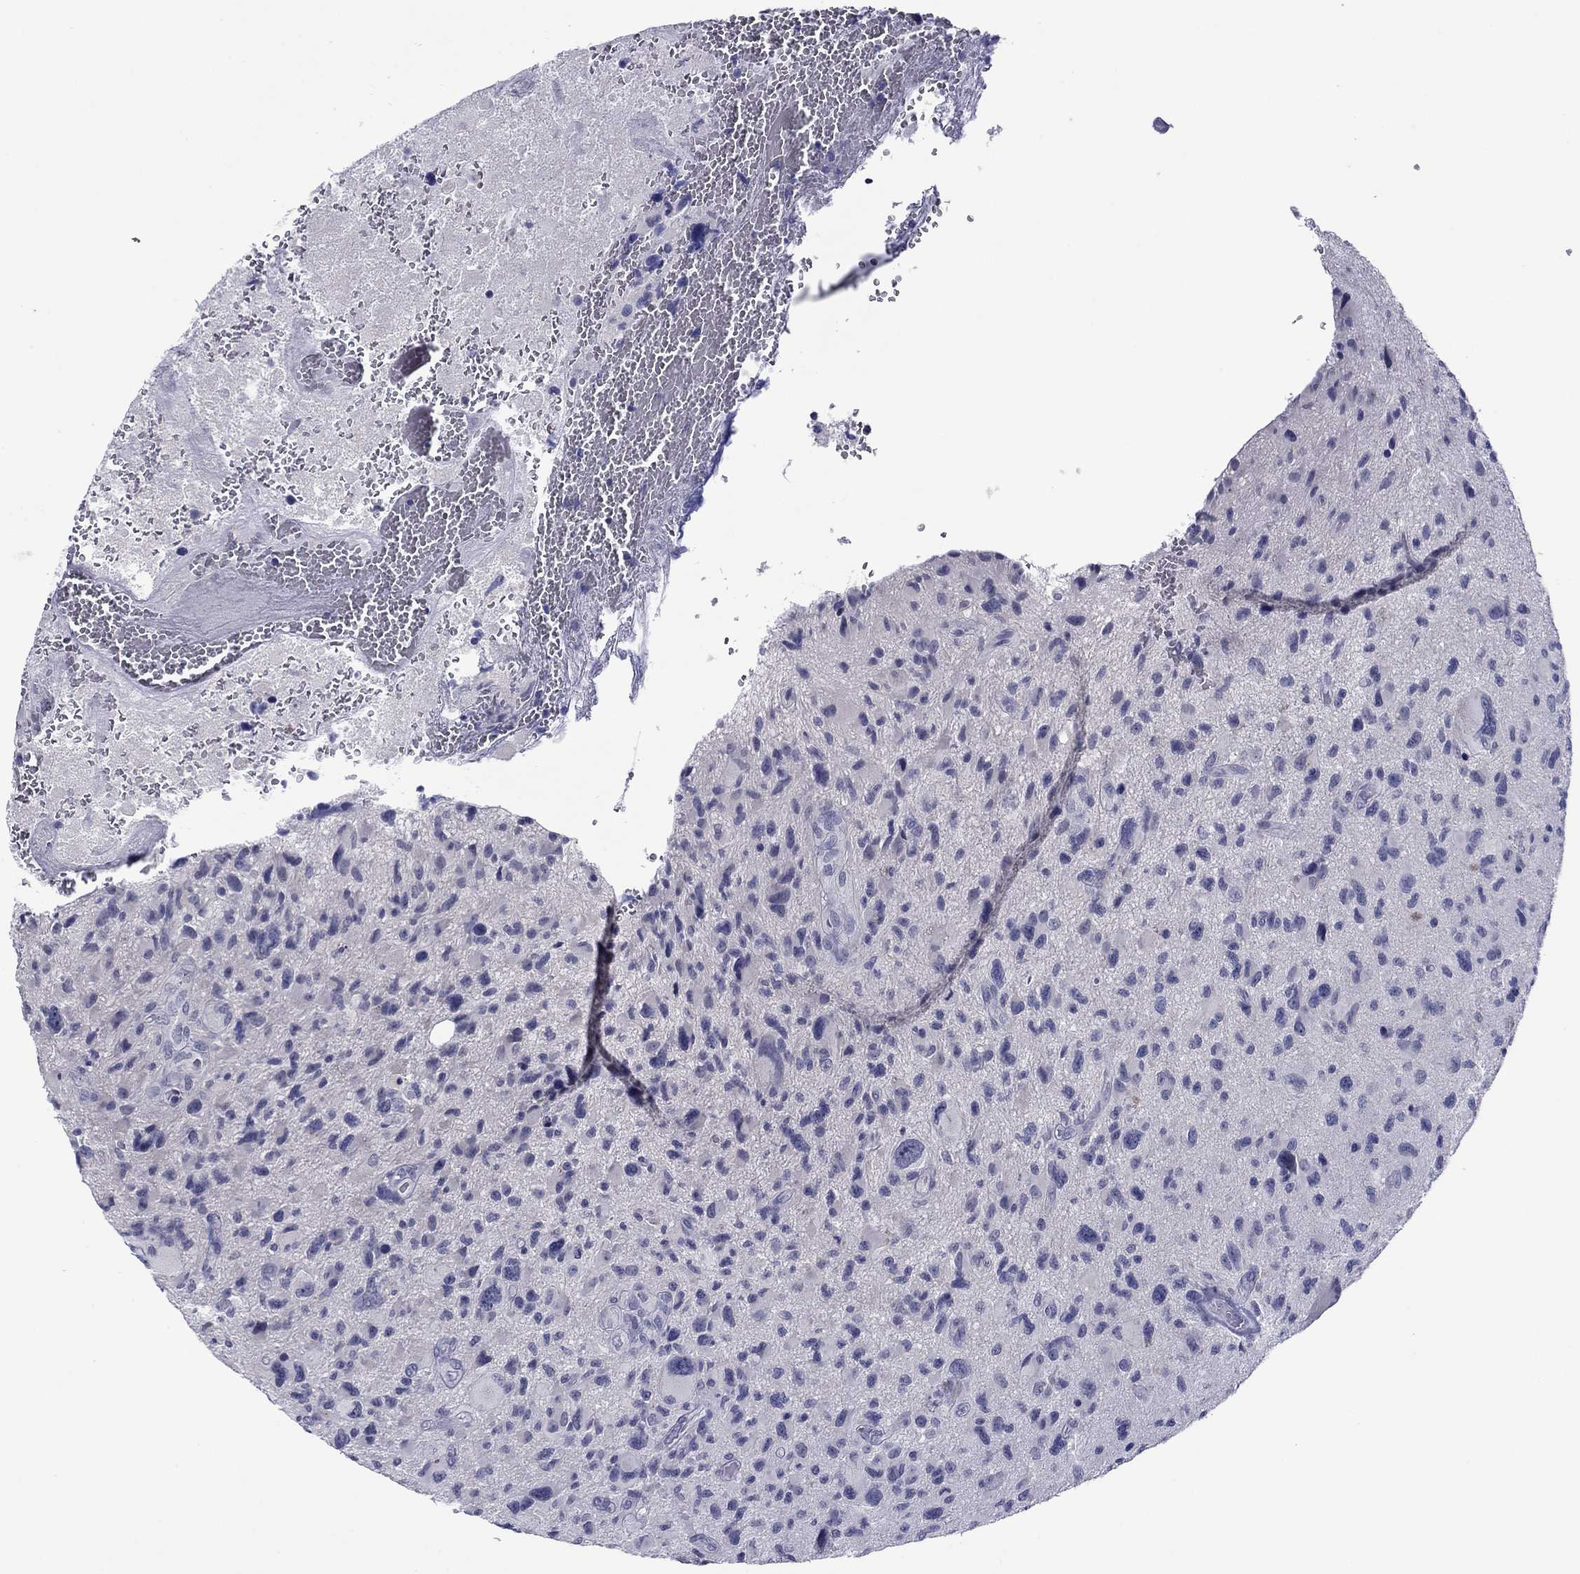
{"staining": {"intensity": "negative", "quantity": "none", "location": "none"}, "tissue": "glioma", "cell_type": "Tumor cells", "image_type": "cancer", "snomed": [{"axis": "morphology", "description": "Glioma, malignant, NOS"}, {"axis": "morphology", "description": "Glioma, malignant, High grade"}, {"axis": "topography", "description": "Brain"}], "caption": "There is no significant positivity in tumor cells of malignant glioma.", "gene": "TCFL5", "patient": {"sex": "female", "age": 71}}